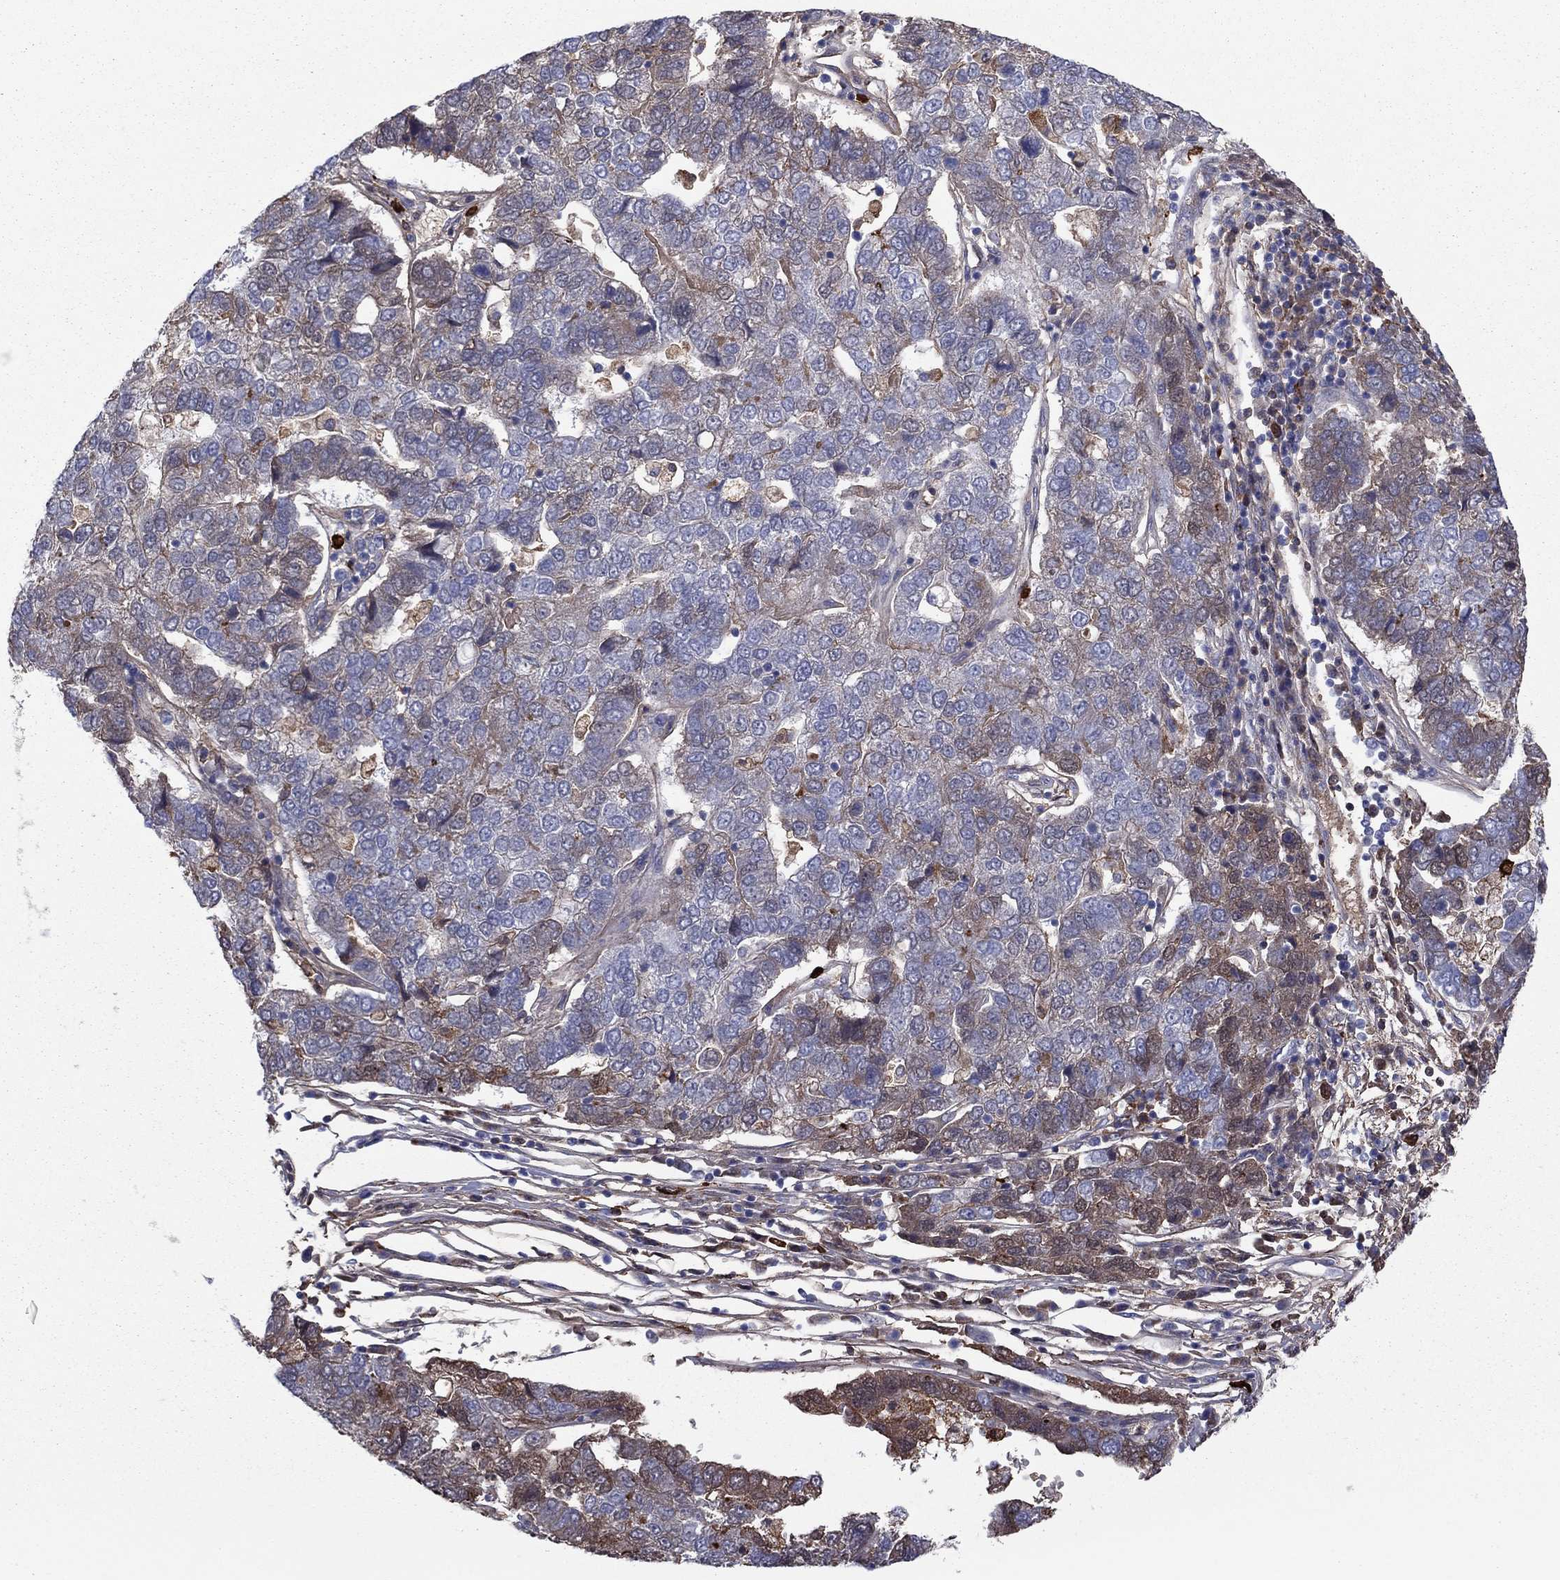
{"staining": {"intensity": "moderate", "quantity": "25%-75%", "location": "cytoplasmic/membranous"}, "tissue": "pancreatic cancer", "cell_type": "Tumor cells", "image_type": "cancer", "snomed": [{"axis": "morphology", "description": "Adenocarcinoma, NOS"}, {"axis": "topography", "description": "Pancreas"}], "caption": "Pancreatic cancer (adenocarcinoma) stained for a protein (brown) shows moderate cytoplasmic/membranous positive staining in approximately 25%-75% of tumor cells.", "gene": "HPX", "patient": {"sex": "female", "age": 61}}